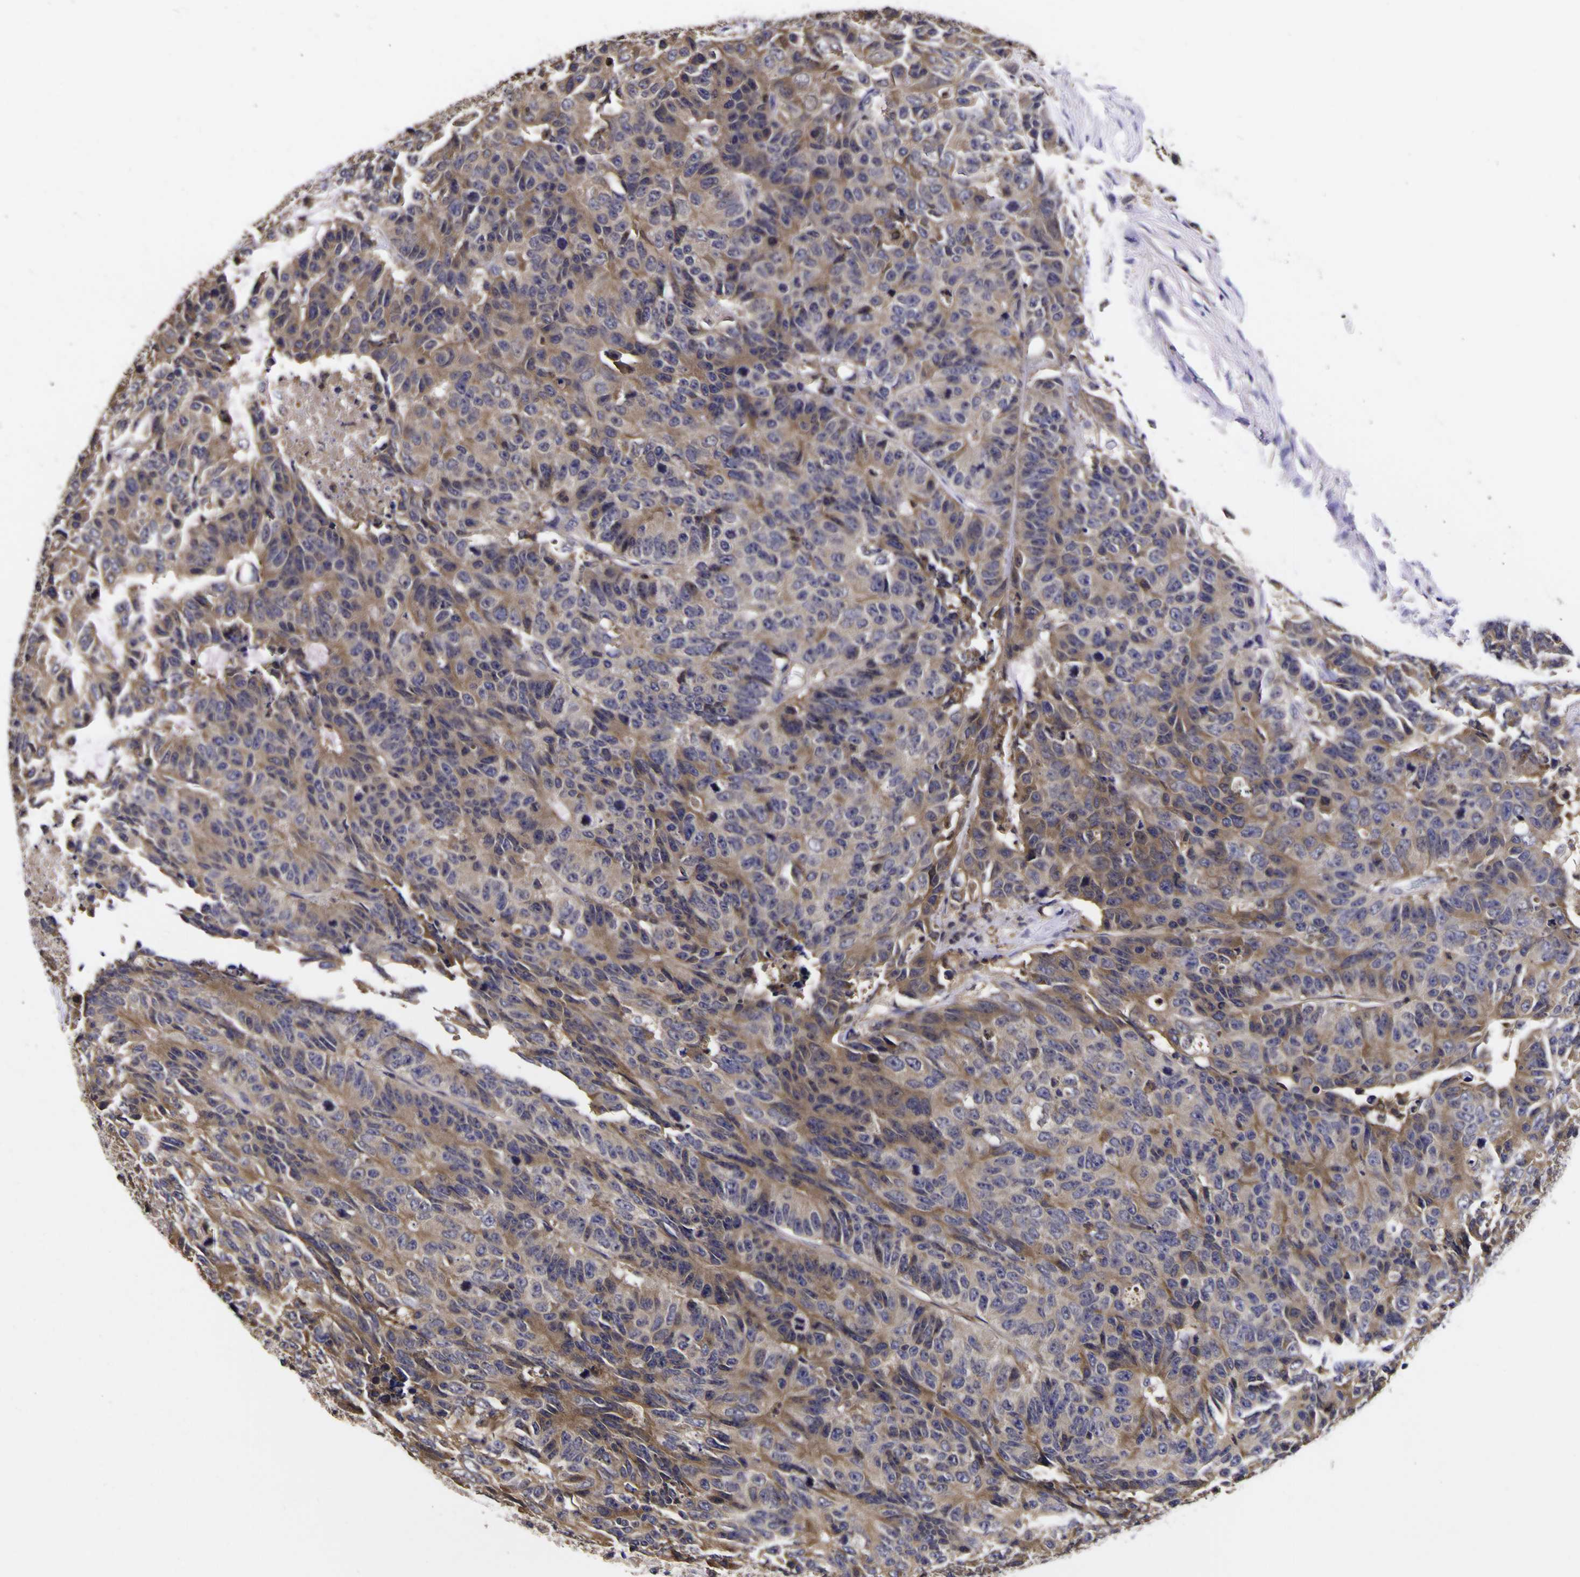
{"staining": {"intensity": "moderate", "quantity": ">75%", "location": "cytoplasmic/membranous"}, "tissue": "colorectal cancer", "cell_type": "Tumor cells", "image_type": "cancer", "snomed": [{"axis": "morphology", "description": "Adenocarcinoma, NOS"}, {"axis": "topography", "description": "Colon"}], "caption": "About >75% of tumor cells in human adenocarcinoma (colorectal) show moderate cytoplasmic/membranous protein staining as visualized by brown immunohistochemical staining.", "gene": "MAPK14", "patient": {"sex": "female", "age": 86}}